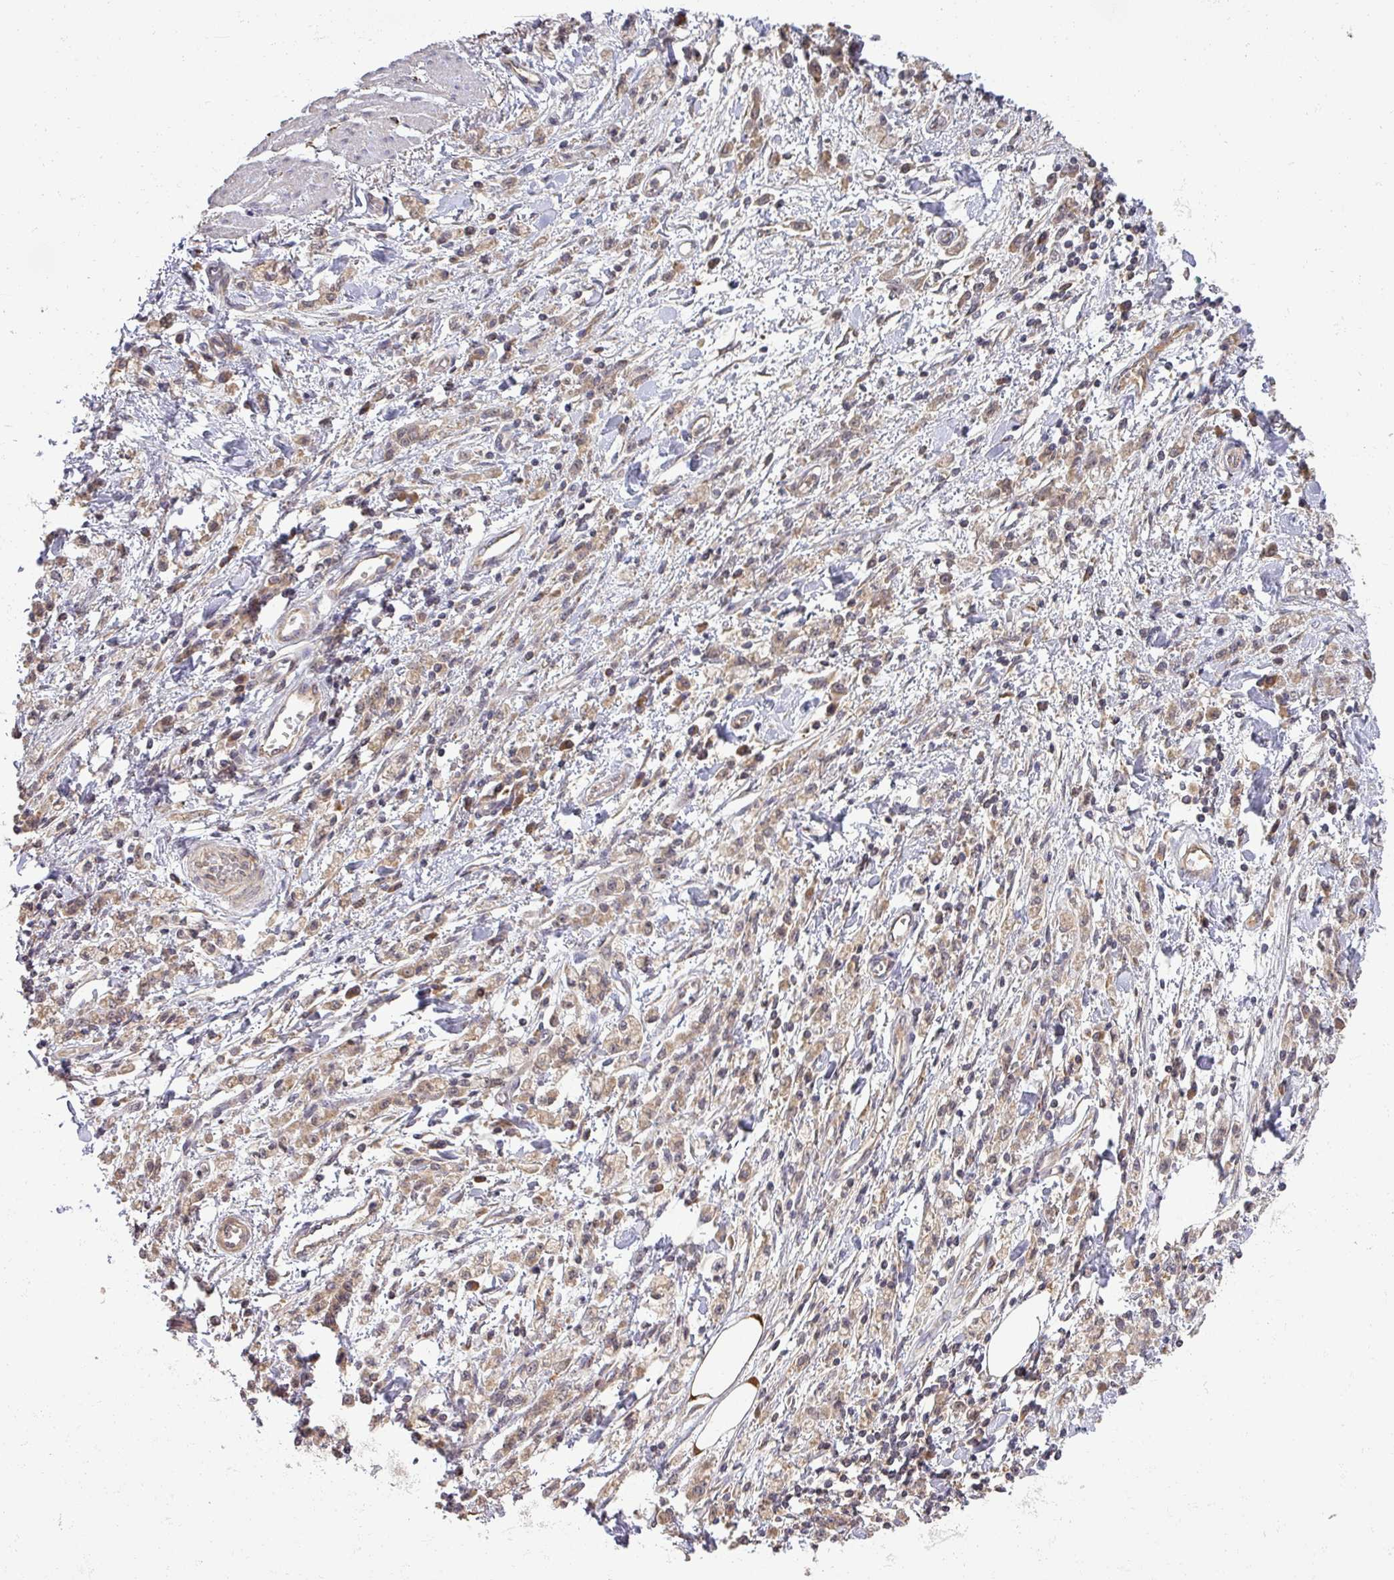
{"staining": {"intensity": "weak", "quantity": ">75%", "location": "cytoplasmic/membranous"}, "tissue": "stomach cancer", "cell_type": "Tumor cells", "image_type": "cancer", "snomed": [{"axis": "morphology", "description": "Adenocarcinoma, NOS"}, {"axis": "topography", "description": "Stomach"}], "caption": "IHC photomicrograph of human stomach adenocarcinoma stained for a protein (brown), which exhibits low levels of weak cytoplasmic/membranous expression in about >75% of tumor cells.", "gene": "CCDC121", "patient": {"sex": "male", "age": 77}}